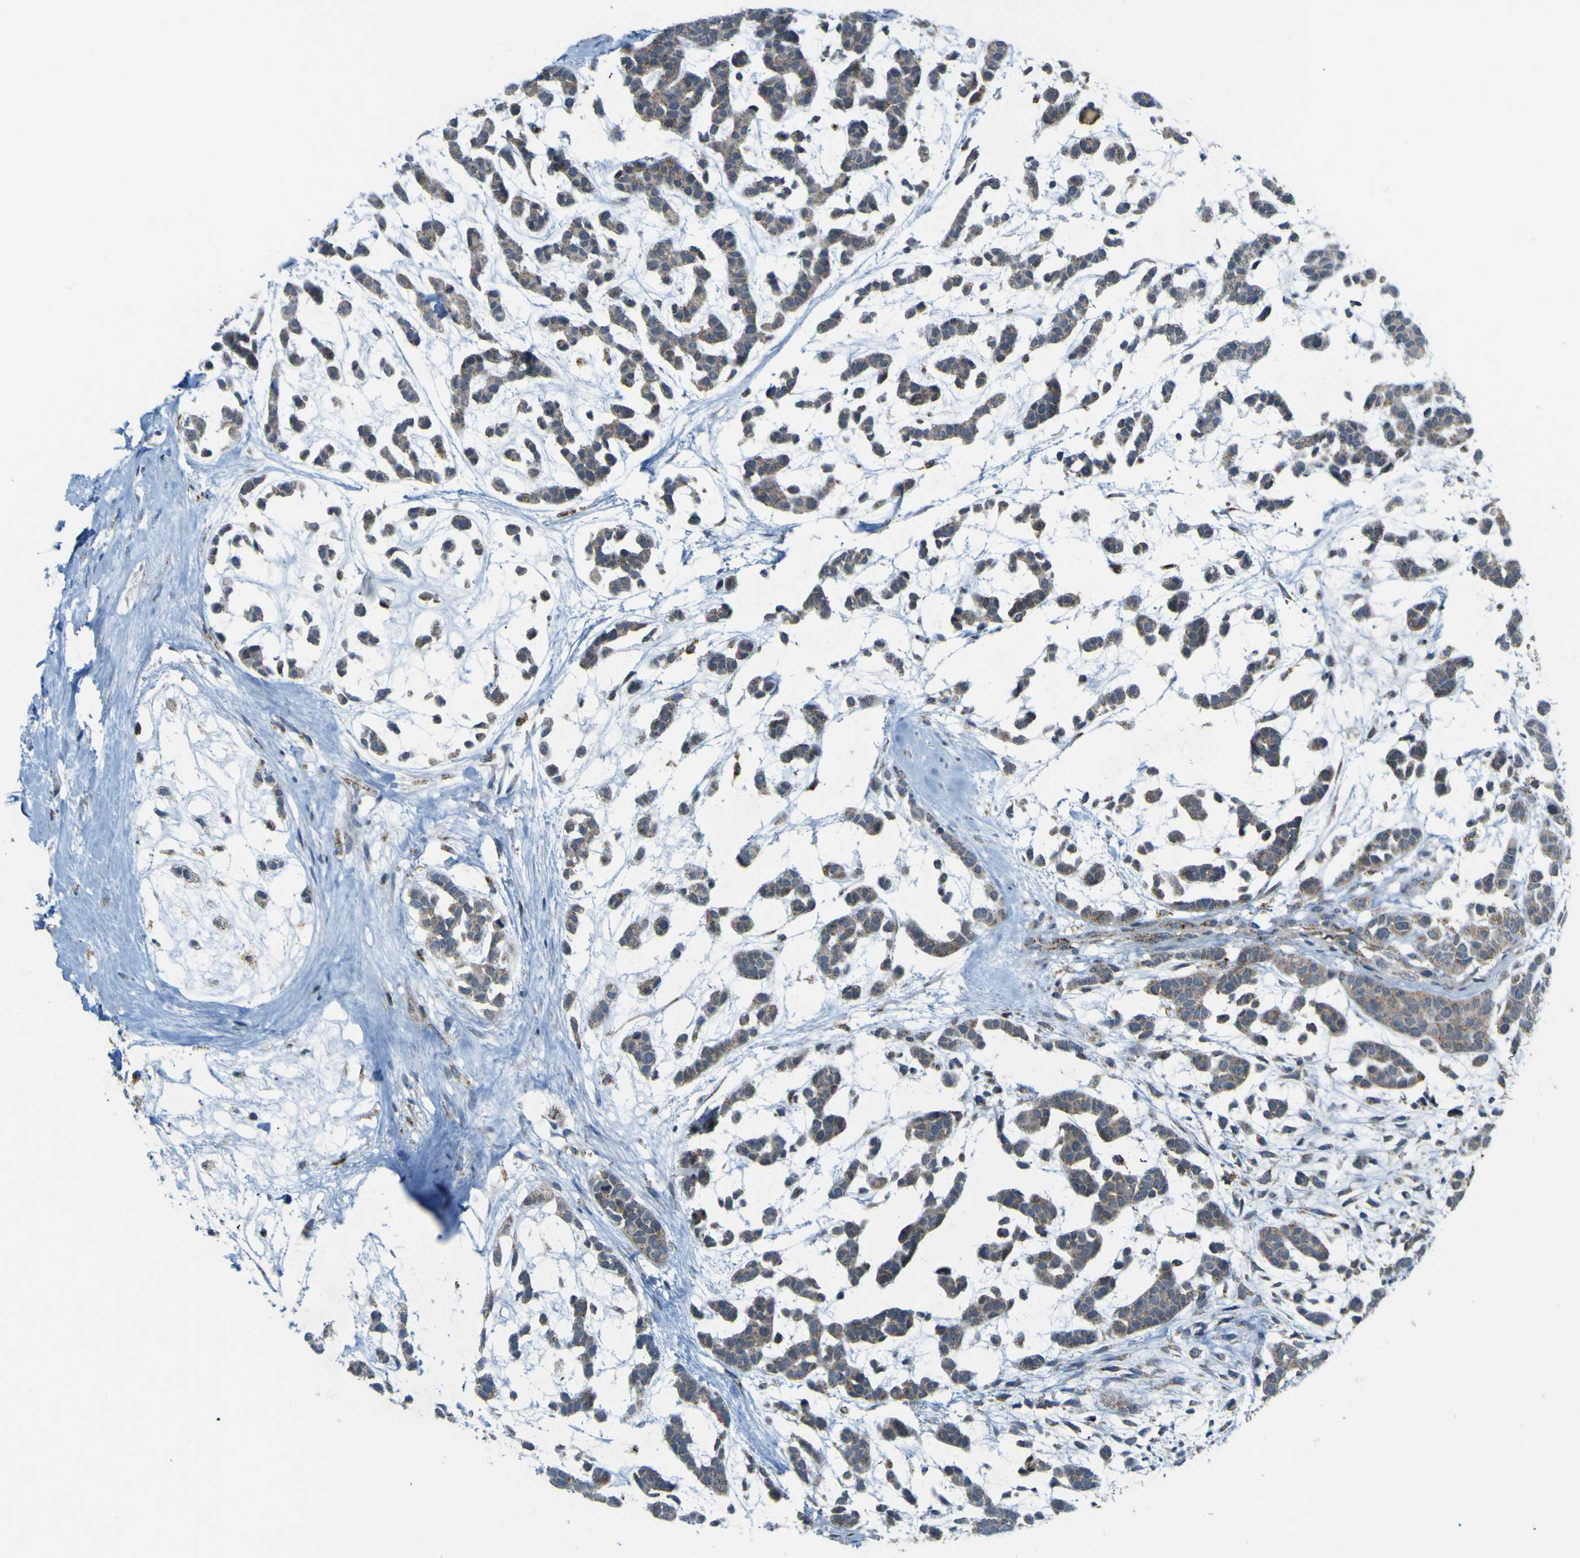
{"staining": {"intensity": "weak", "quantity": ">75%", "location": "cytoplasmic/membranous"}, "tissue": "head and neck cancer", "cell_type": "Tumor cells", "image_type": "cancer", "snomed": [{"axis": "morphology", "description": "Adenocarcinoma, NOS"}, {"axis": "morphology", "description": "Adenoma, NOS"}, {"axis": "topography", "description": "Head-Neck"}], "caption": "Human head and neck cancer (adenoma) stained for a protein (brown) demonstrates weak cytoplasmic/membranous positive staining in approximately >75% of tumor cells.", "gene": "ACBD5", "patient": {"sex": "female", "age": 55}}